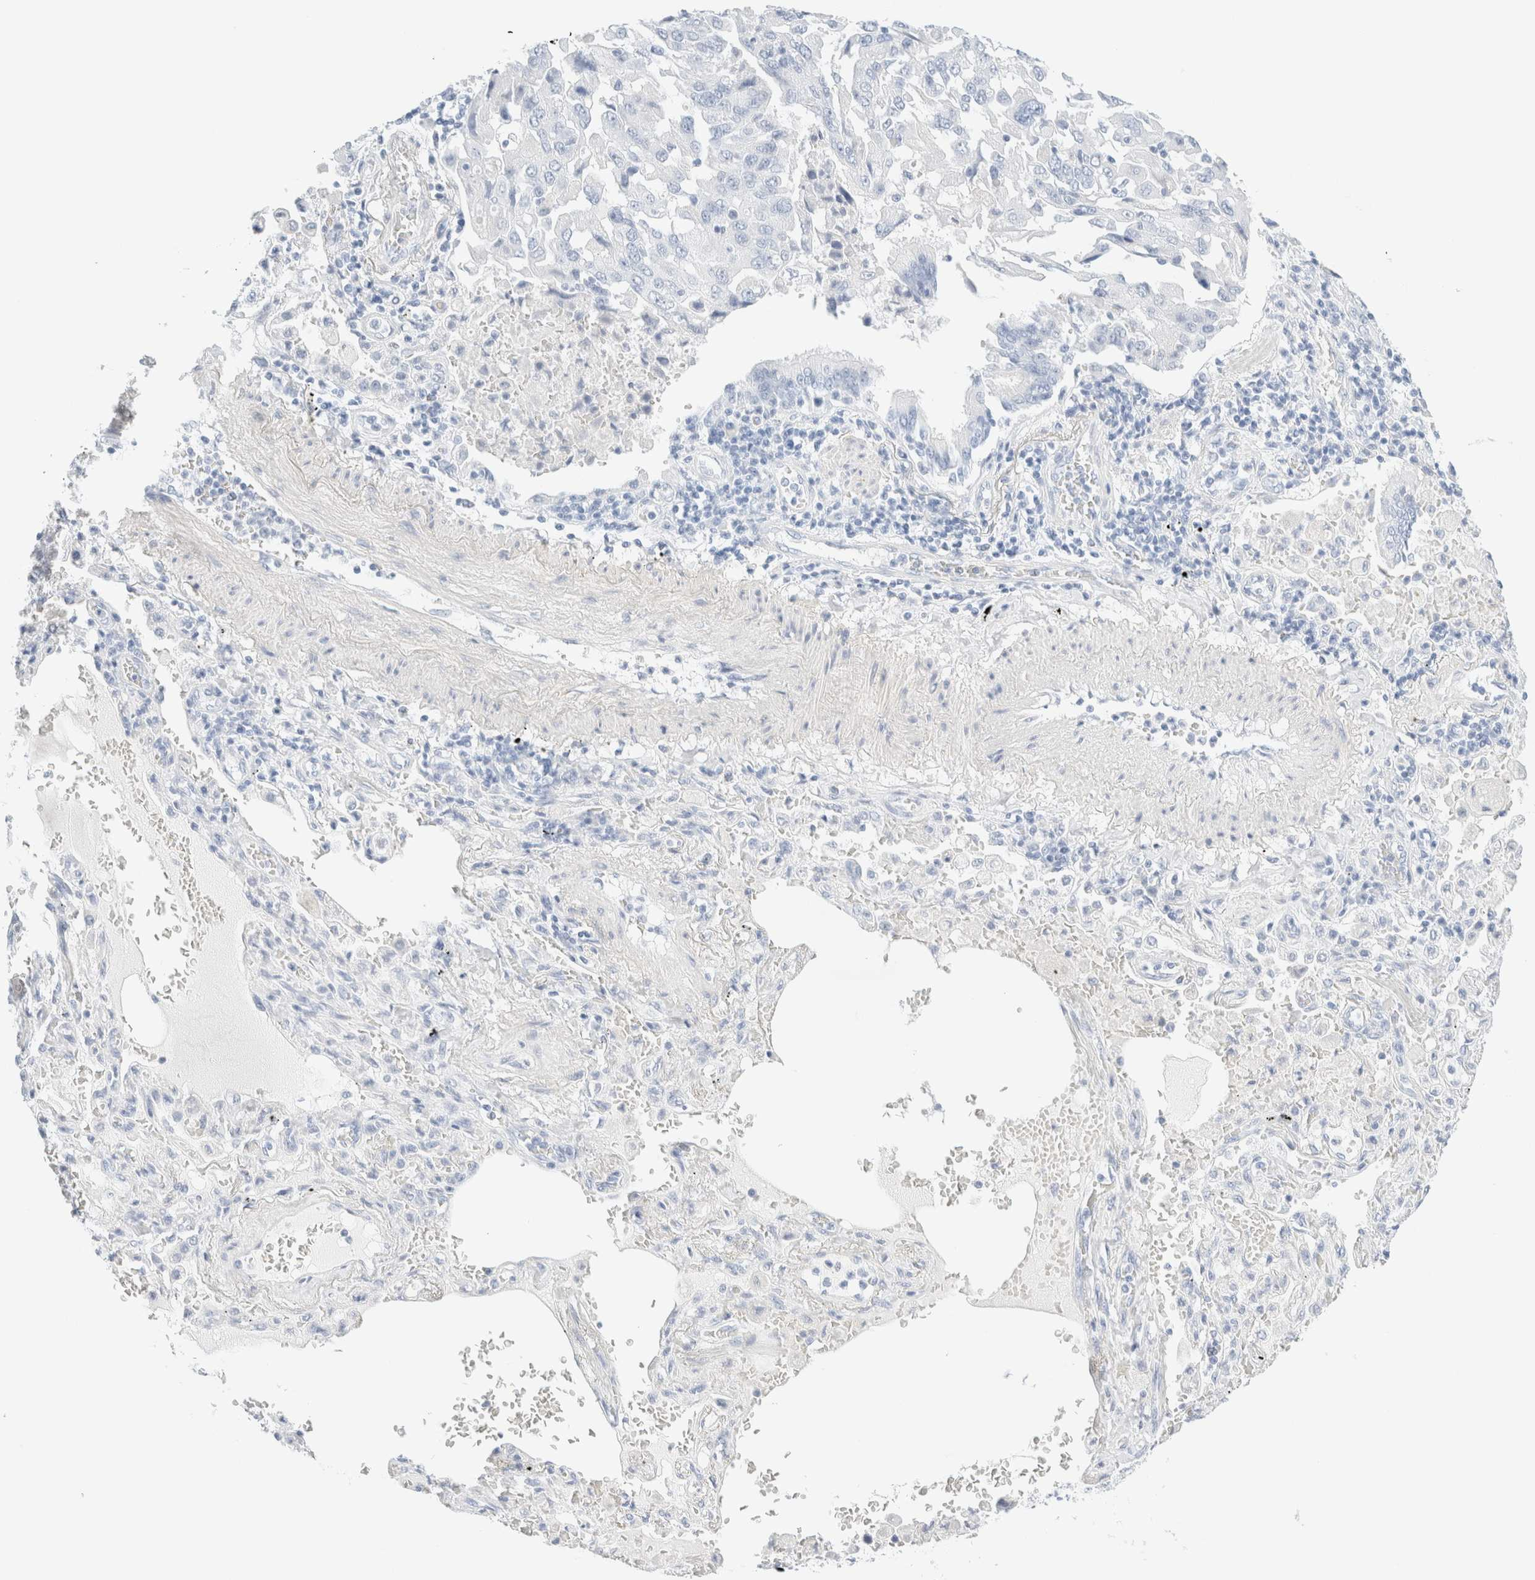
{"staining": {"intensity": "negative", "quantity": "none", "location": "none"}, "tissue": "lung cancer", "cell_type": "Tumor cells", "image_type": "cancer", "snomed": [{"axis": "morphology", "description": "Adenocarcinoma, NOS"}, {"axis": "topography", "description": "Lung"}], "caption": "Immunohistochemical staining of human adenocarcinoma (lung) exhibits no significant expression in tumor cells.", "gene": "DPYS", "patient": {"sex": "female", "age": 65}}